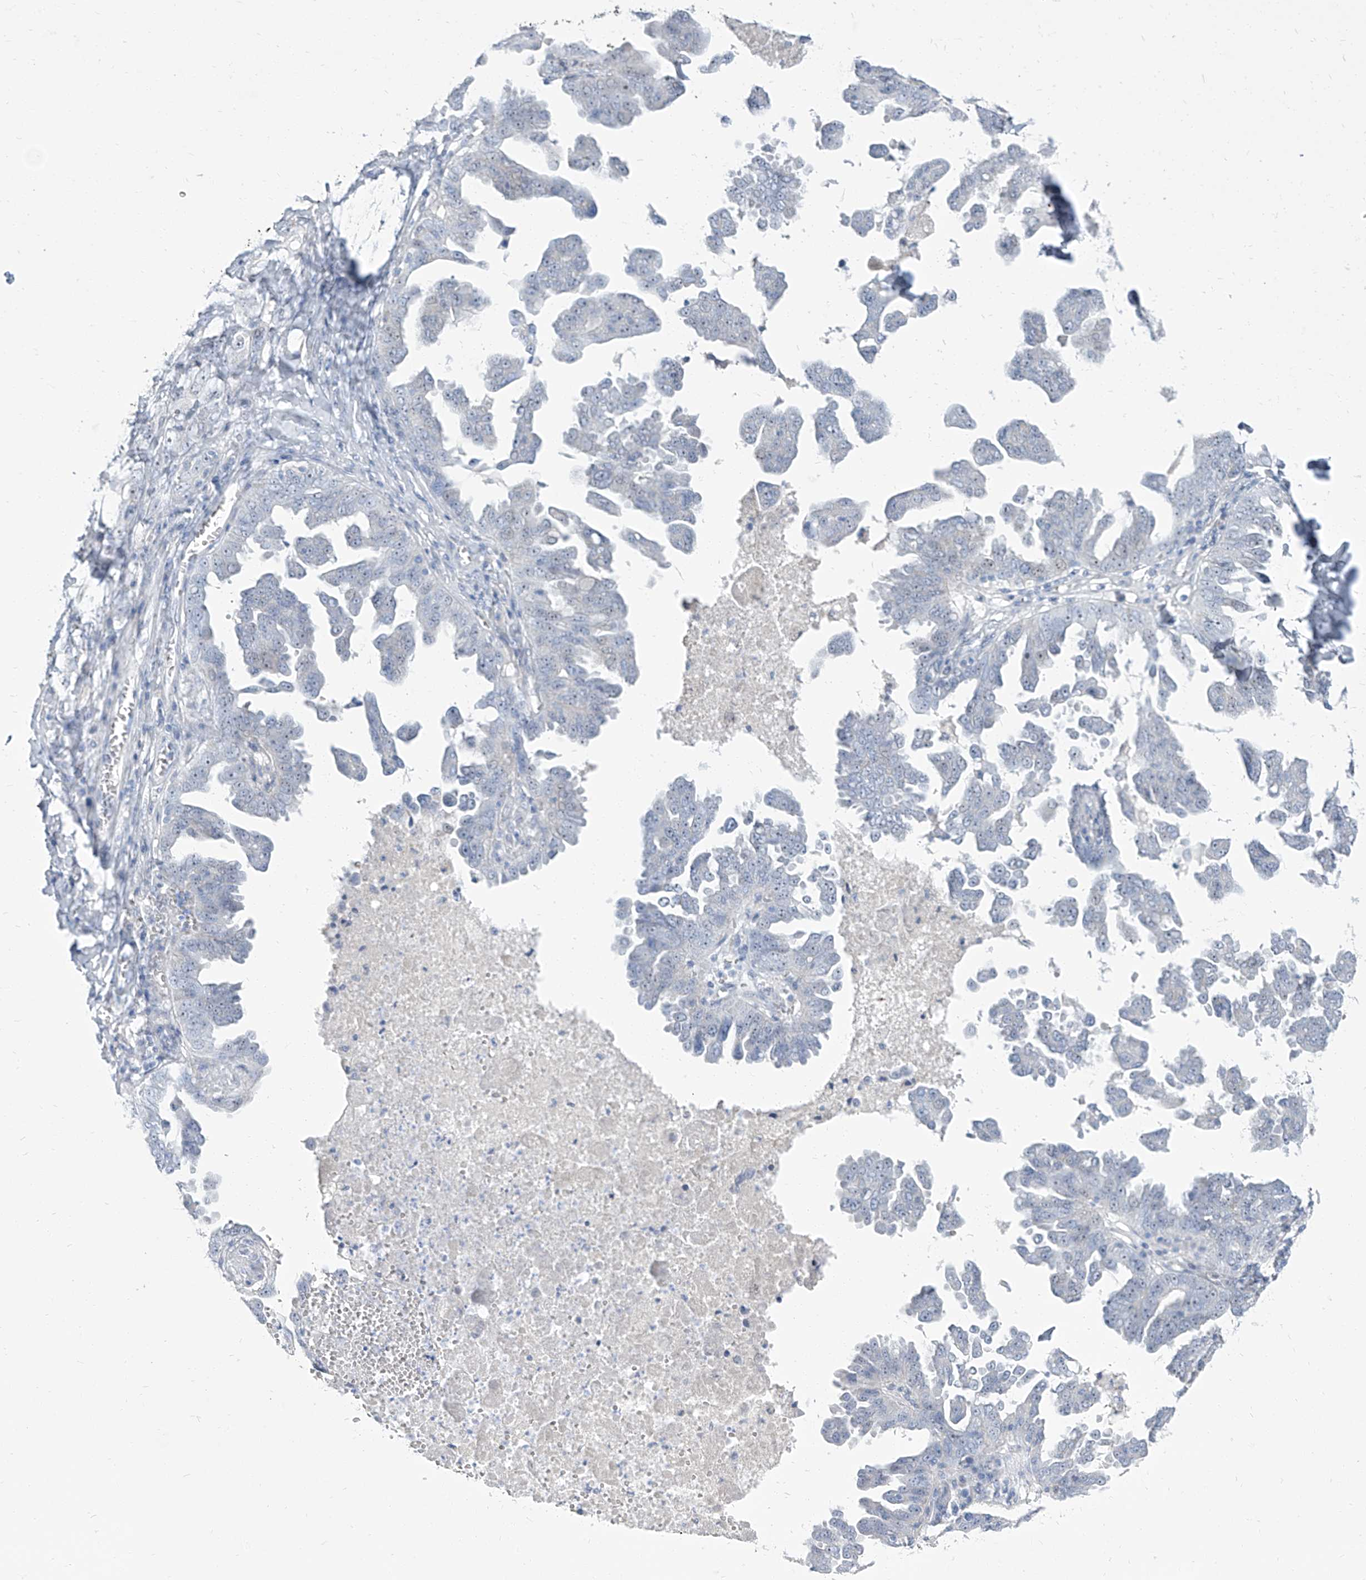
{"staining": {"intensity": "negative", "quantity": "none", "location": "none"}, "tissue": "ovarian cancer", "cell_type": "Tumor cells", "image_type": "cancer", "snomed": [{"axis": "morphology", "description": "Carcinoma, endometroid"}, {"axis": "topography", "description": "Ovary"}], "caption": "A high-resolution photomicrograph shows immunohistochemistry (IHC) staining of ovarian cancer, which reveals no significant expression in tumor cells.", "gene": "TXLNB", "patient": {"sex": "female", "age": 62}}